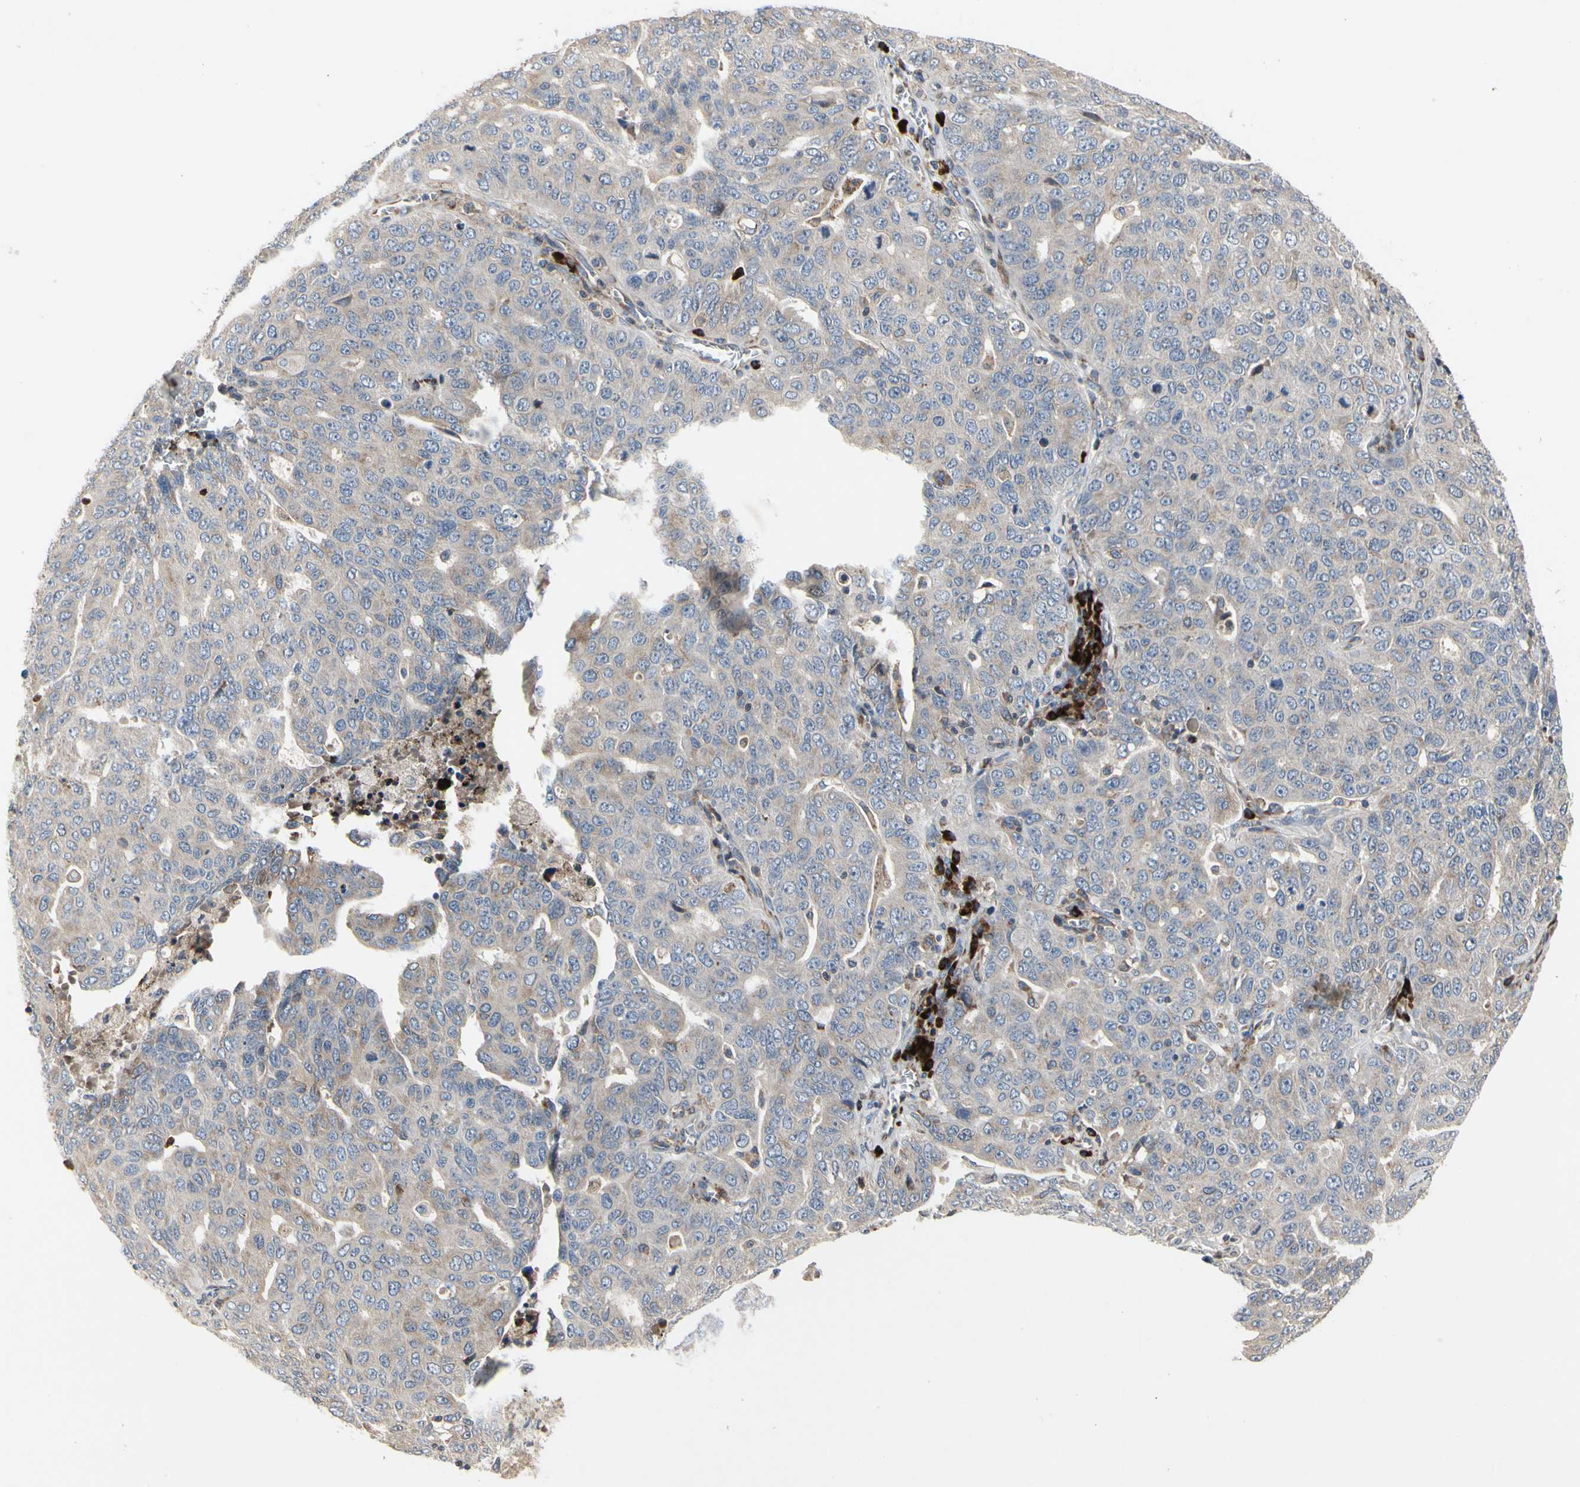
{"staining": {"intensity": "weak", "quantity": "25%-75%", "location": "cytoplasmic/membranous"}, "tissue": "ovarian cancer", "cell_type": "Tumor cells", "image_type": "cancer", "snomed": [{"axis": "morphology", "description": "Carcinoma, endometroid"}, {"axis": "topography", "description": "Ovary"}], "caption": "This image shows immunohistochemistry (IHC) staining of ovarian endometroid carcinoma, with low weak cytoplasmic/membranous staining in about 25%-75% of tumor cells.", "gene": "MMEL1", "patient": {"sex": "female", "age": 62}}